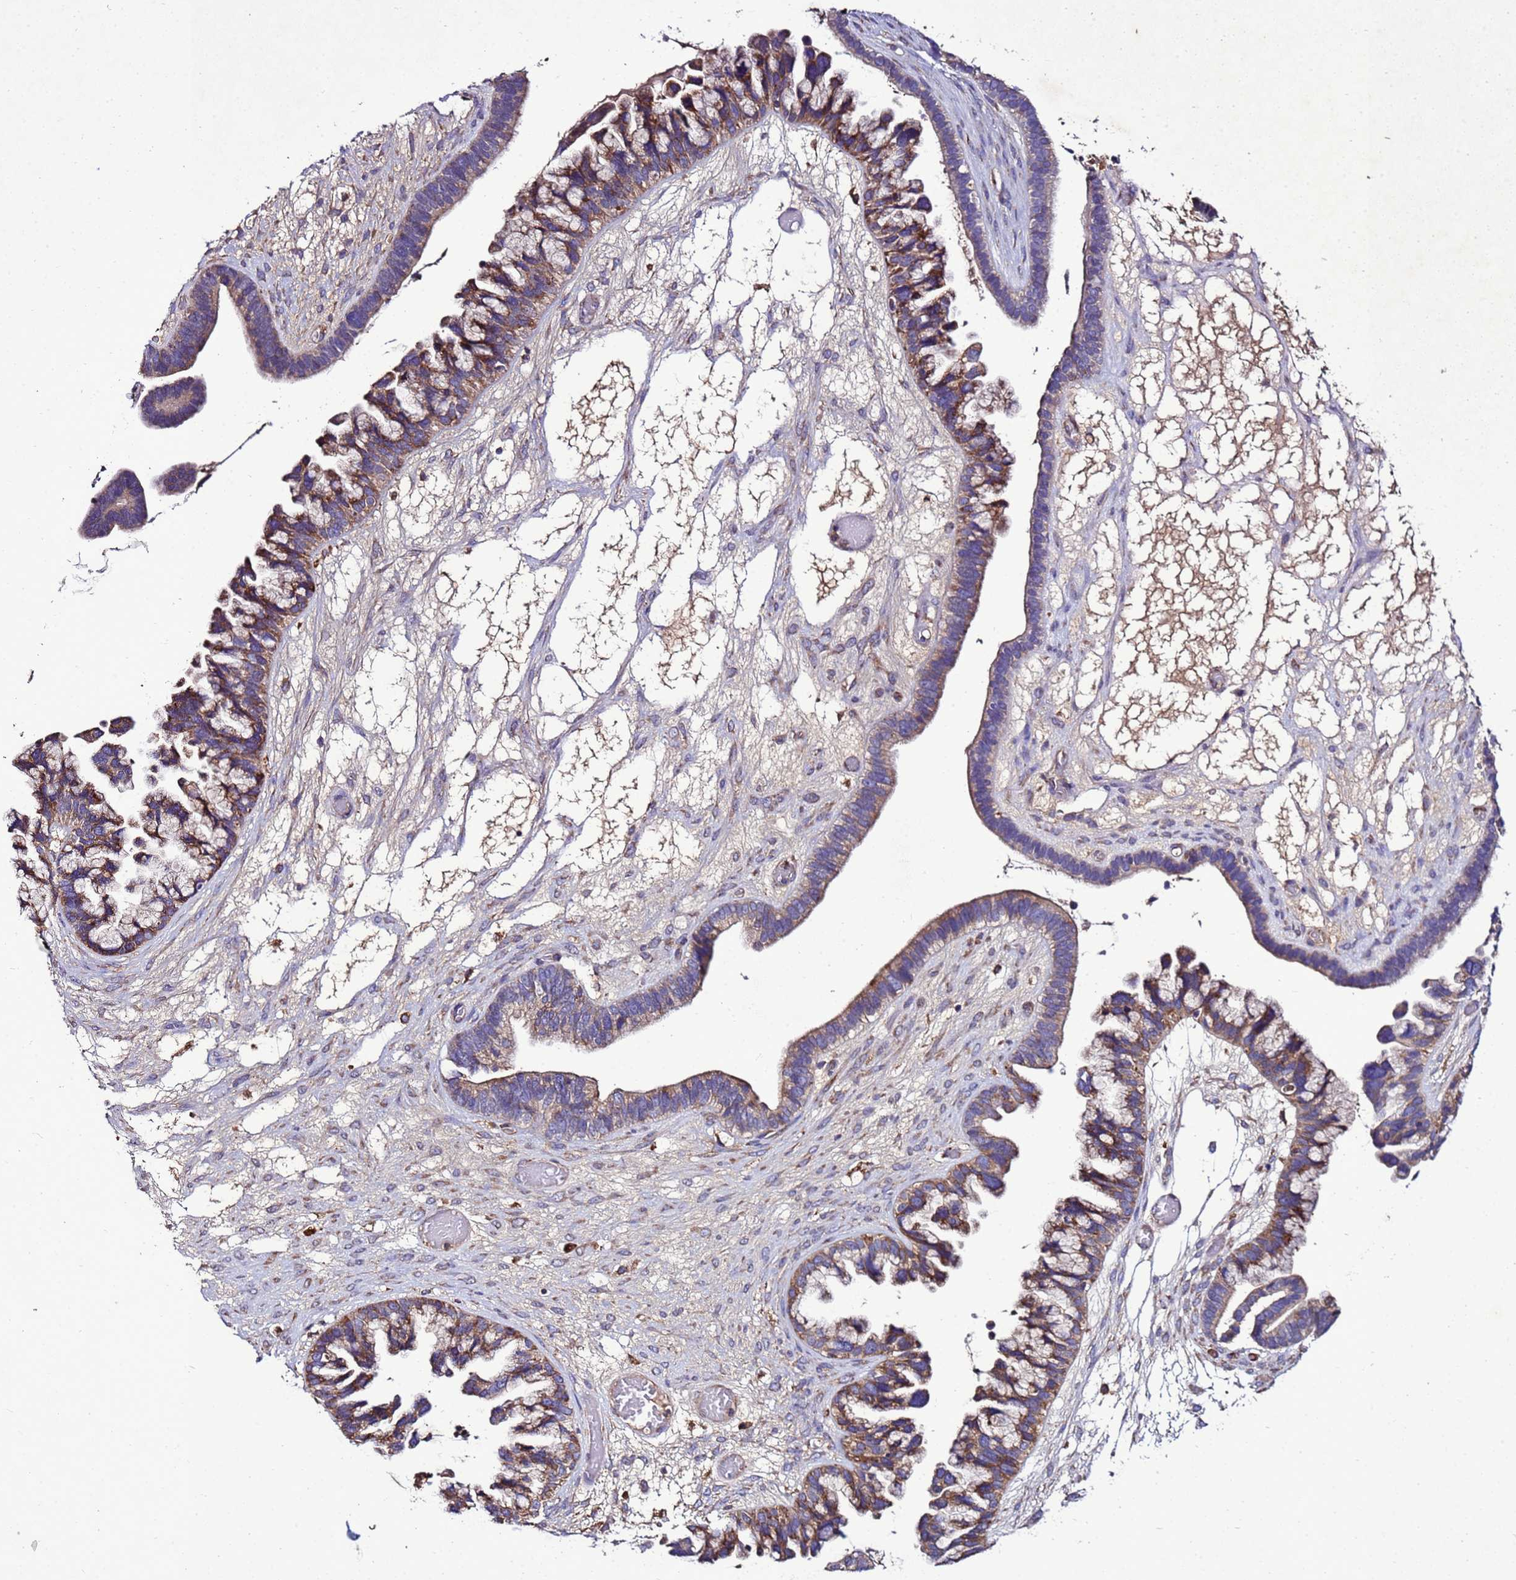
{"staining": {"intensity": "moderate", "quantity": ">75%", "location": "cytoplasmic/membranous"}, "tissue": "ovarian cancer", "cell_type": "Tumor cells", "image_type": "cancer", "snomed": [{"axis": "morphology", "description": "Cystadenocarcinoma, serous, NOS"}, {"axis": "topography", "description": "Ovary"}], "caption": "Protein expression analysis of human ovarian cancer (serous cystadenocarcinoma) reveals moderate cytoplasmic/membranous staining in about >75% of tumor cells.", "gene": "ANTKMT", "patient": {"sex": "female", "age": 56}}